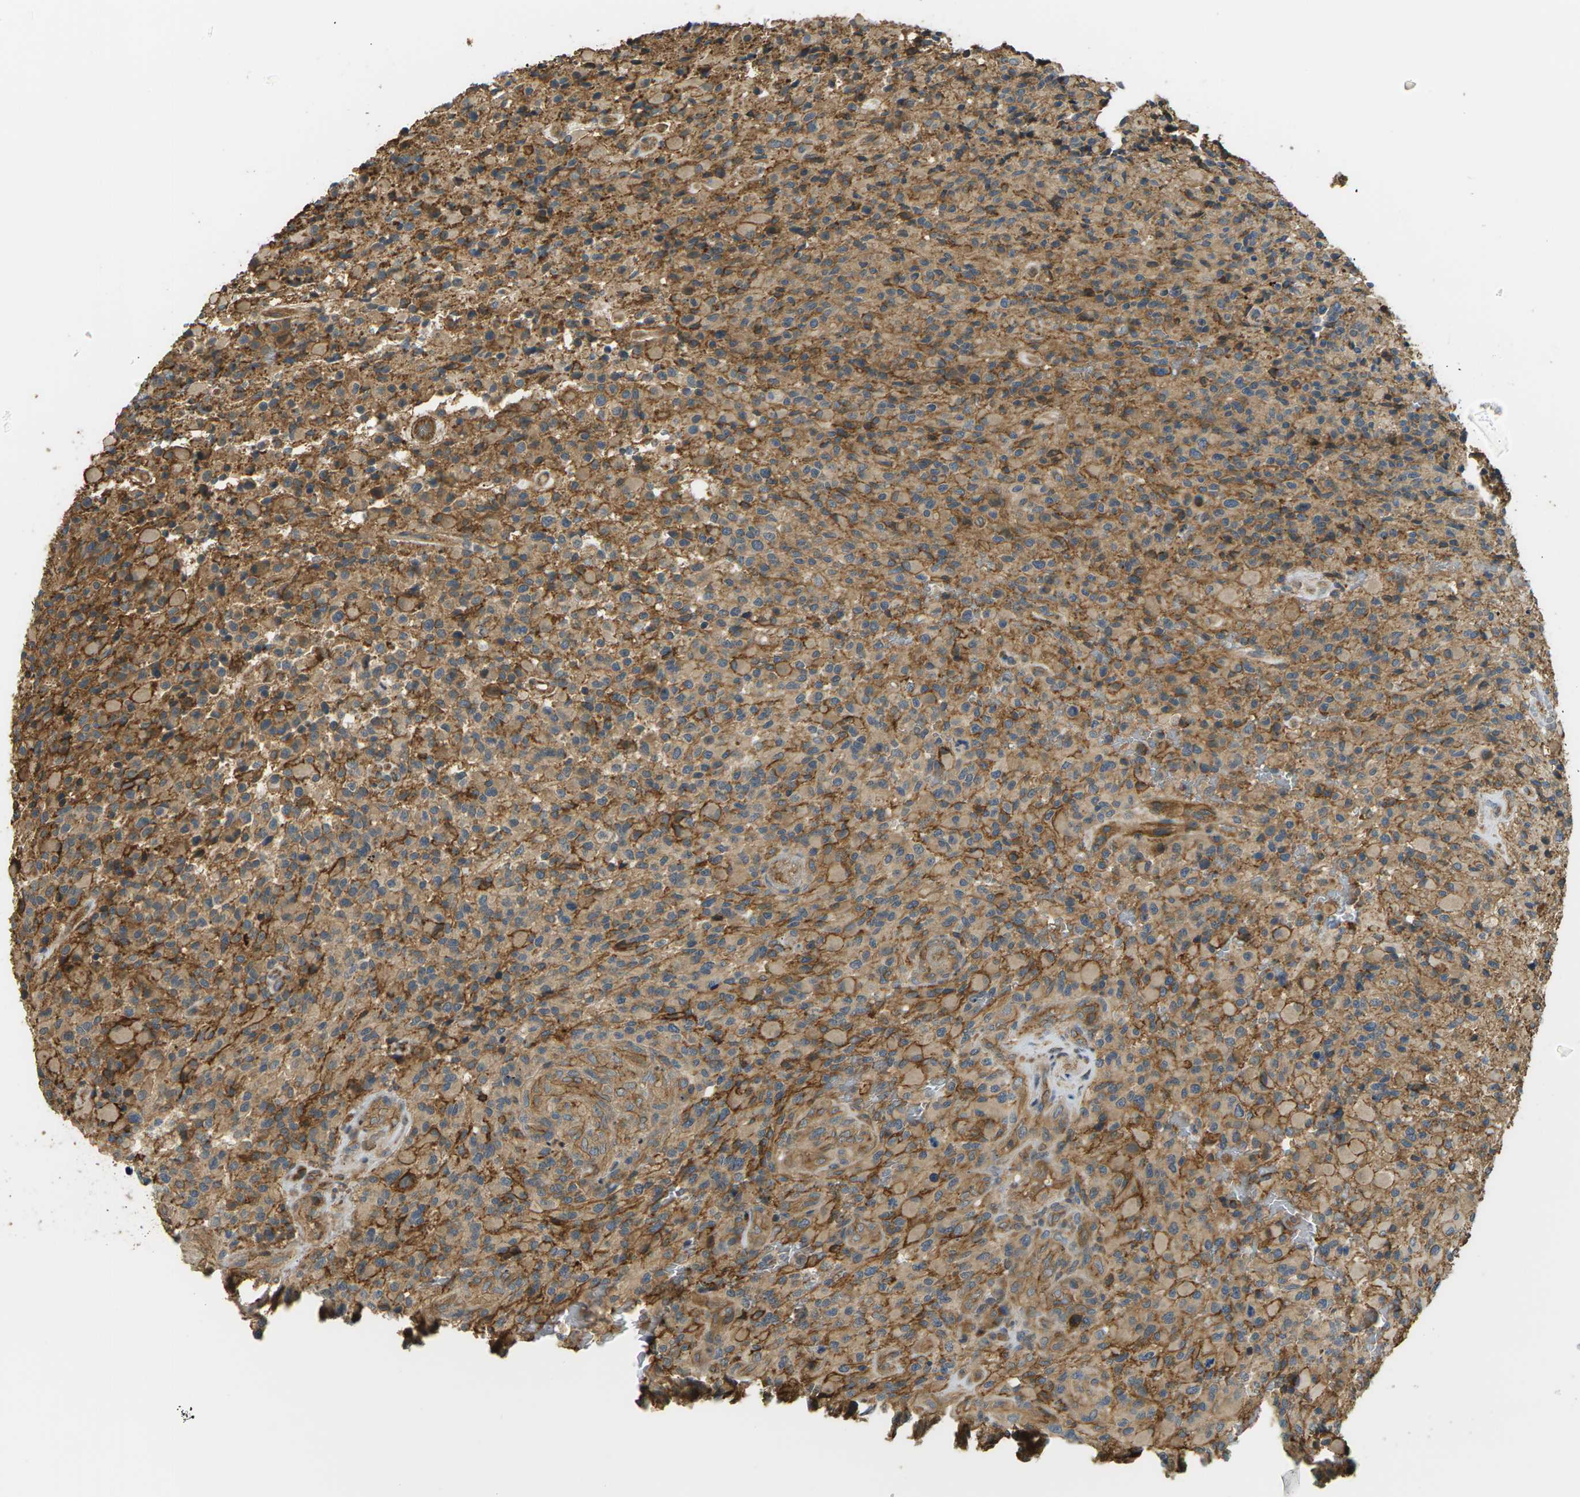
{"staining": {"intensity": "moderate", "quantity": ">75%", "location": "cytoplasmic/membranous"}, "tissue": "glioma", "cell_type": "Tumor cells", "image_type": "cancer", "snomed": [{"axis": "morphology", "description": "Glioma, malignant, High grade"}, {"axis": "topography", "description": "Brain"}], "caption": "Immunohistochemistry image of glioma stained for a protein (brown), which demonstrates medium levels of moderate cytoplasmic/membranous expression in approximately >75% of tumor cells.", "gene": "DDHD2", "patient": {"sex": "male", "age": 71}}